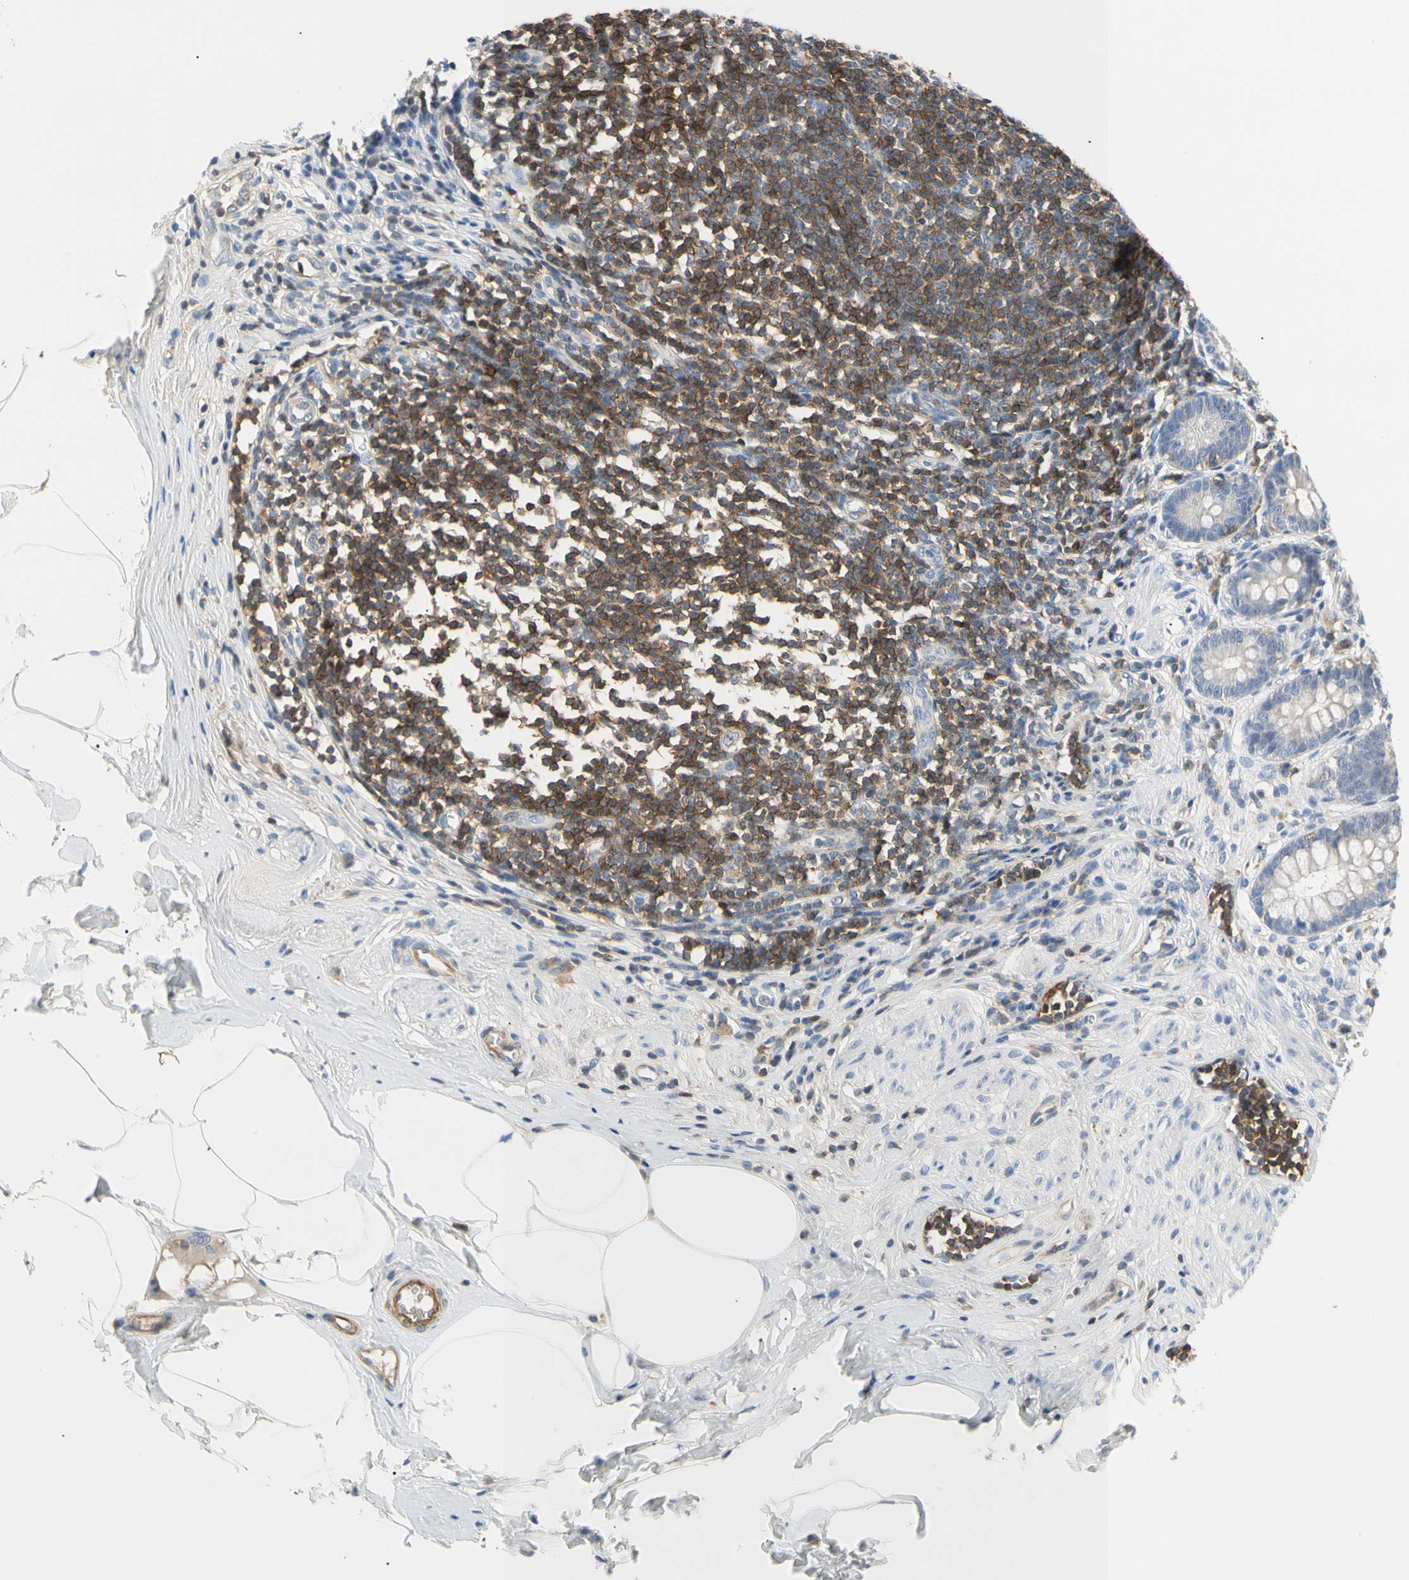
{"staining": {"intensity": "negative", "quantity": "none", "location": "none"}, "tissue": "appendix", "cell_type": "Glandular cells", "image_type": "normal", "snomed": [{"axis": "morphology", "description": "Normal tissue, NOS"}, {"axis": "topography", "description": "Appendix"}], "caption": "The IHC photomicrograph has no significant positivity in glandular cells of appendix.", "gene": "TNFRSF18", "patient": {"sex": "female", "age": 50}}